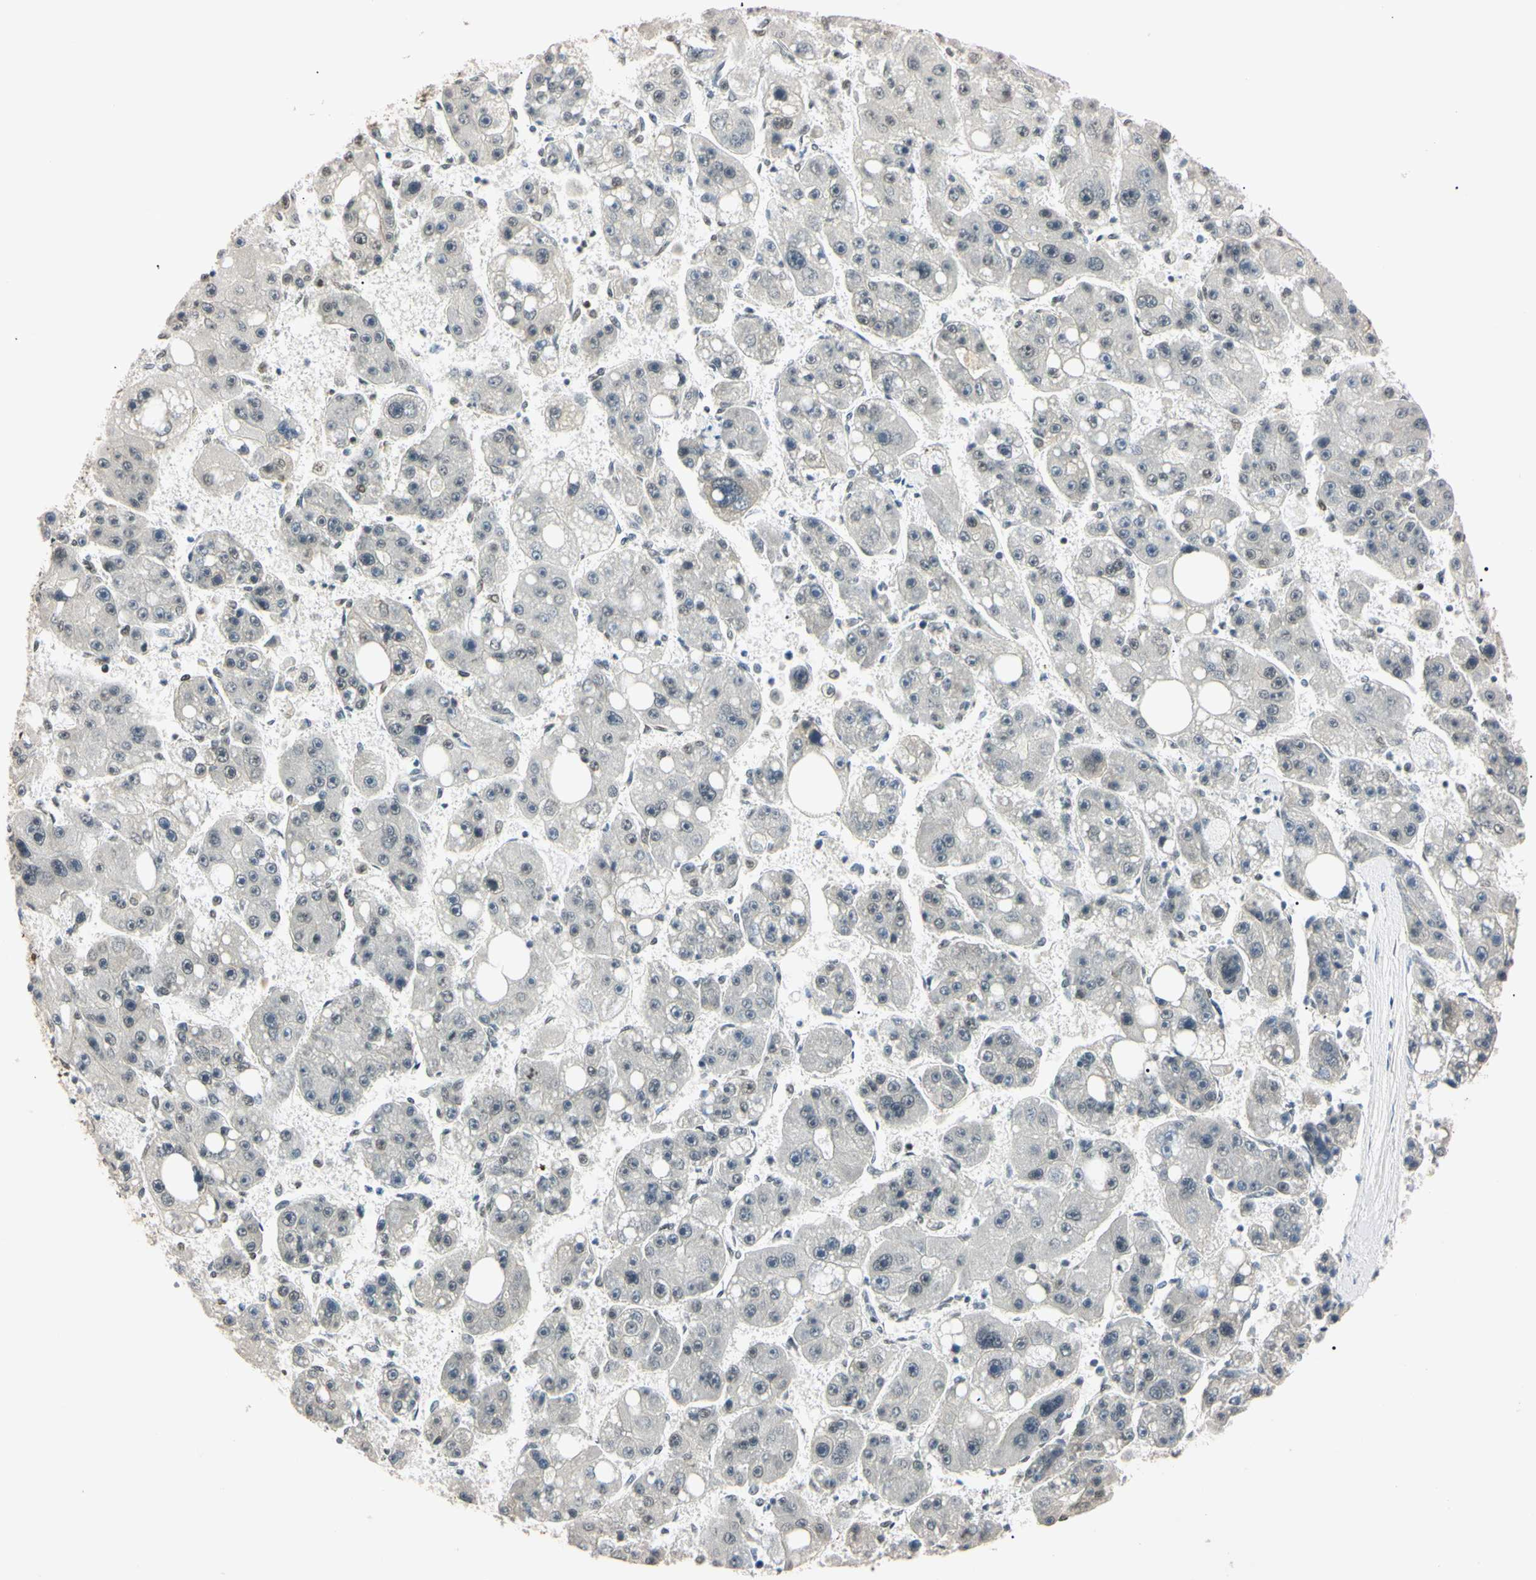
{"staining": {"intensity": "weak", "quantity": "<25%", "location": "nuclear"}, "tissue": "liver cancer", "cell_type": "Tumor cells", "image_type": "cancer", "snomed": [{"axis": "morphology", "description": "Carcinoma, Hepatocellular, NOS"}, {"axis": "topography", "description": "Liver"}], "caption": "Immunohistochemistry histopathology image of neoplastic tissue: liver hepatocellular carcinoma stained with DAB exhibits no significant protein positivity in tumor cells.", "gene": "SMARCA5", "patient": {"sex": "female", "age": 61}}